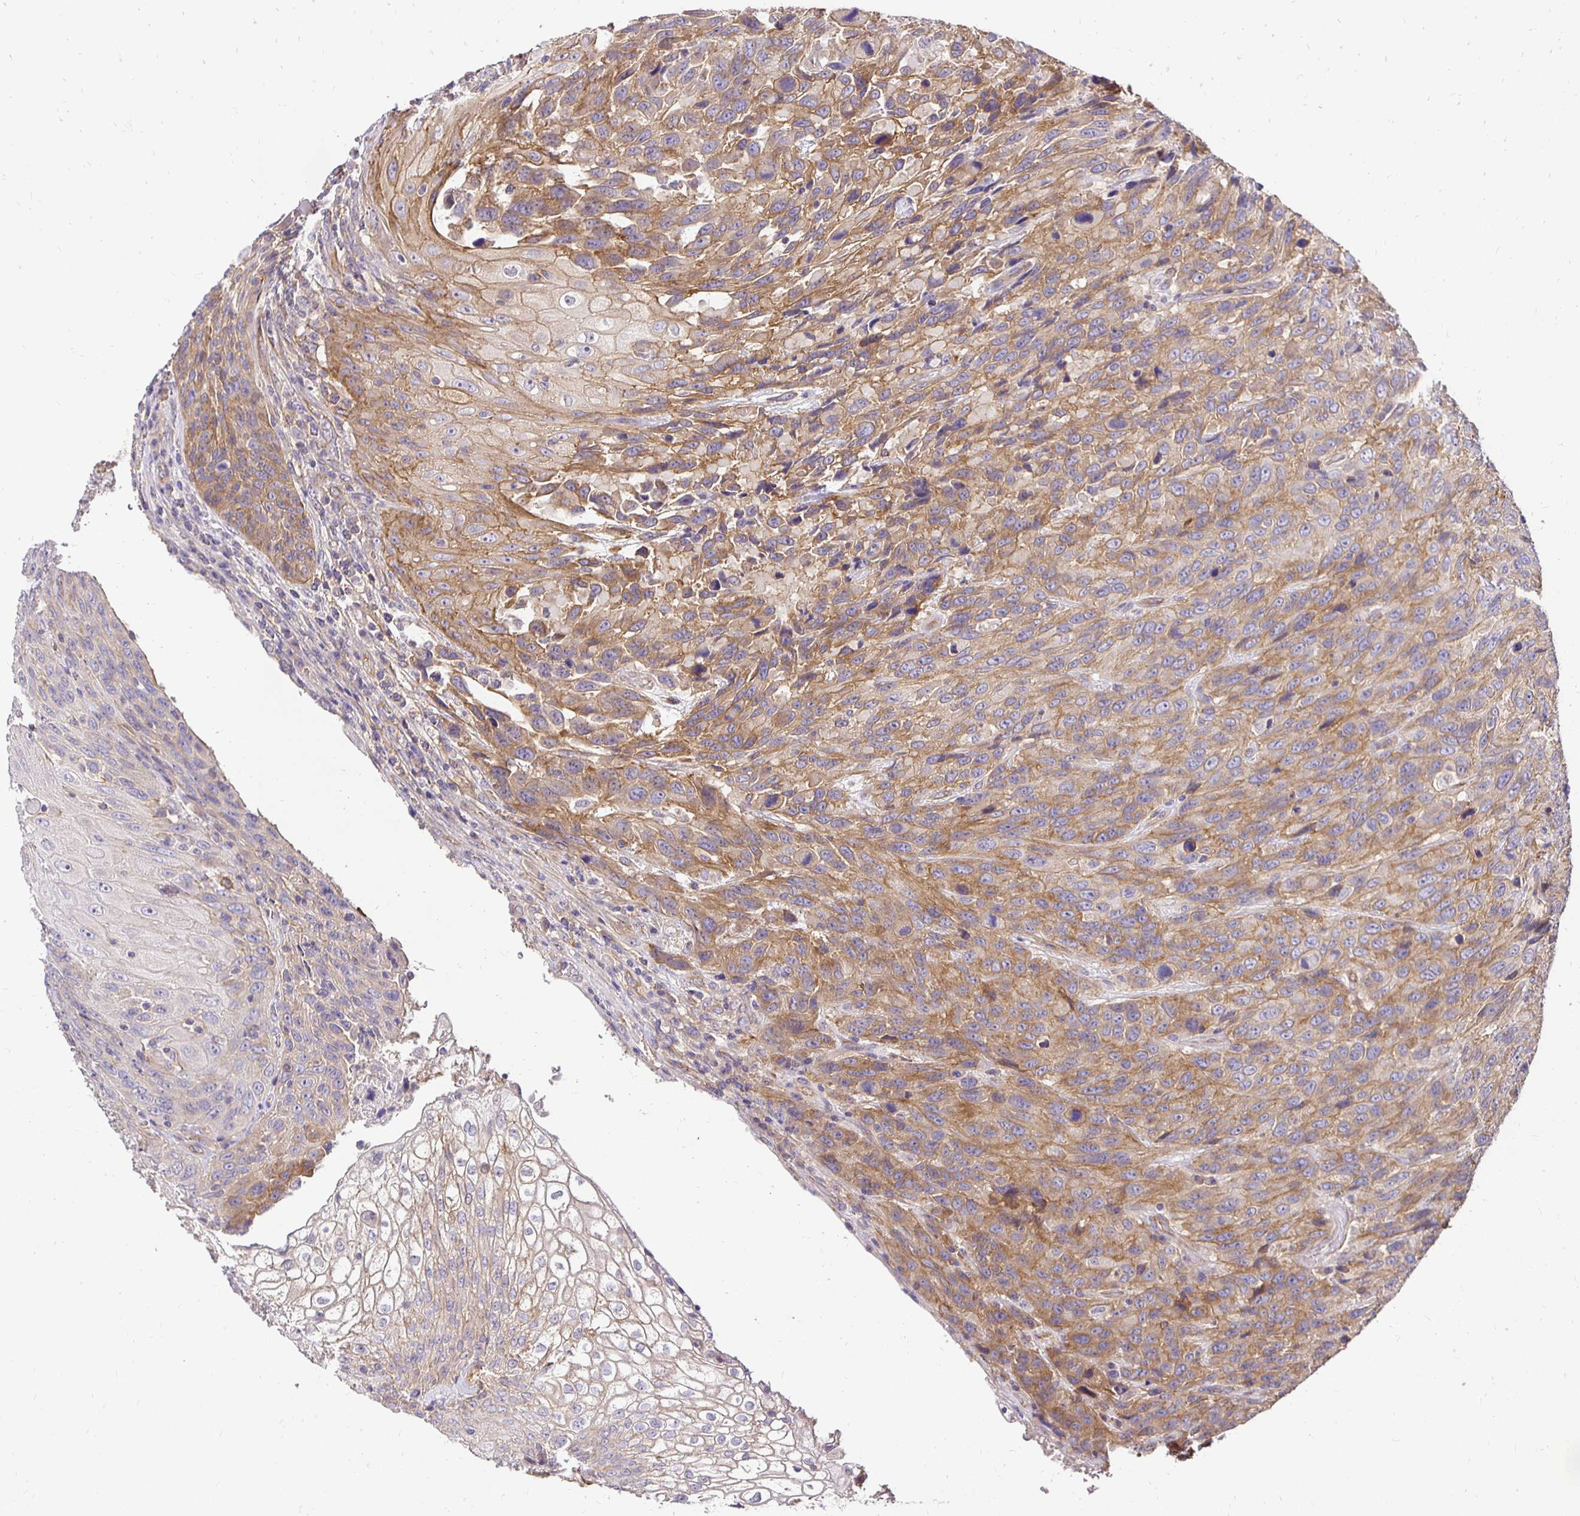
{"staining": {"intensity": "moderate", "quantity": "25%-75%", "location": "cytoplasmic/membranous"}, "tissue": "urothelial cancer", "cell_type": "Tumor cells", "image_type": "cancer", "snomed": [{"axis": "morphology", "description": "Urothelial carcinoma, High grade"}, {"axis": "topography", "description": "Urinary bladder"}], "caption": "Protein analysis of urothelial cancer tissue displays moderate cytoplasmic/membranous staining in approximately 25%-75% of tumor cells. (Brightfield microscopy of DAB IHC at high magnification).", "gene": "SLC9A1", "patient": {"sex": "female", "age": 70}}